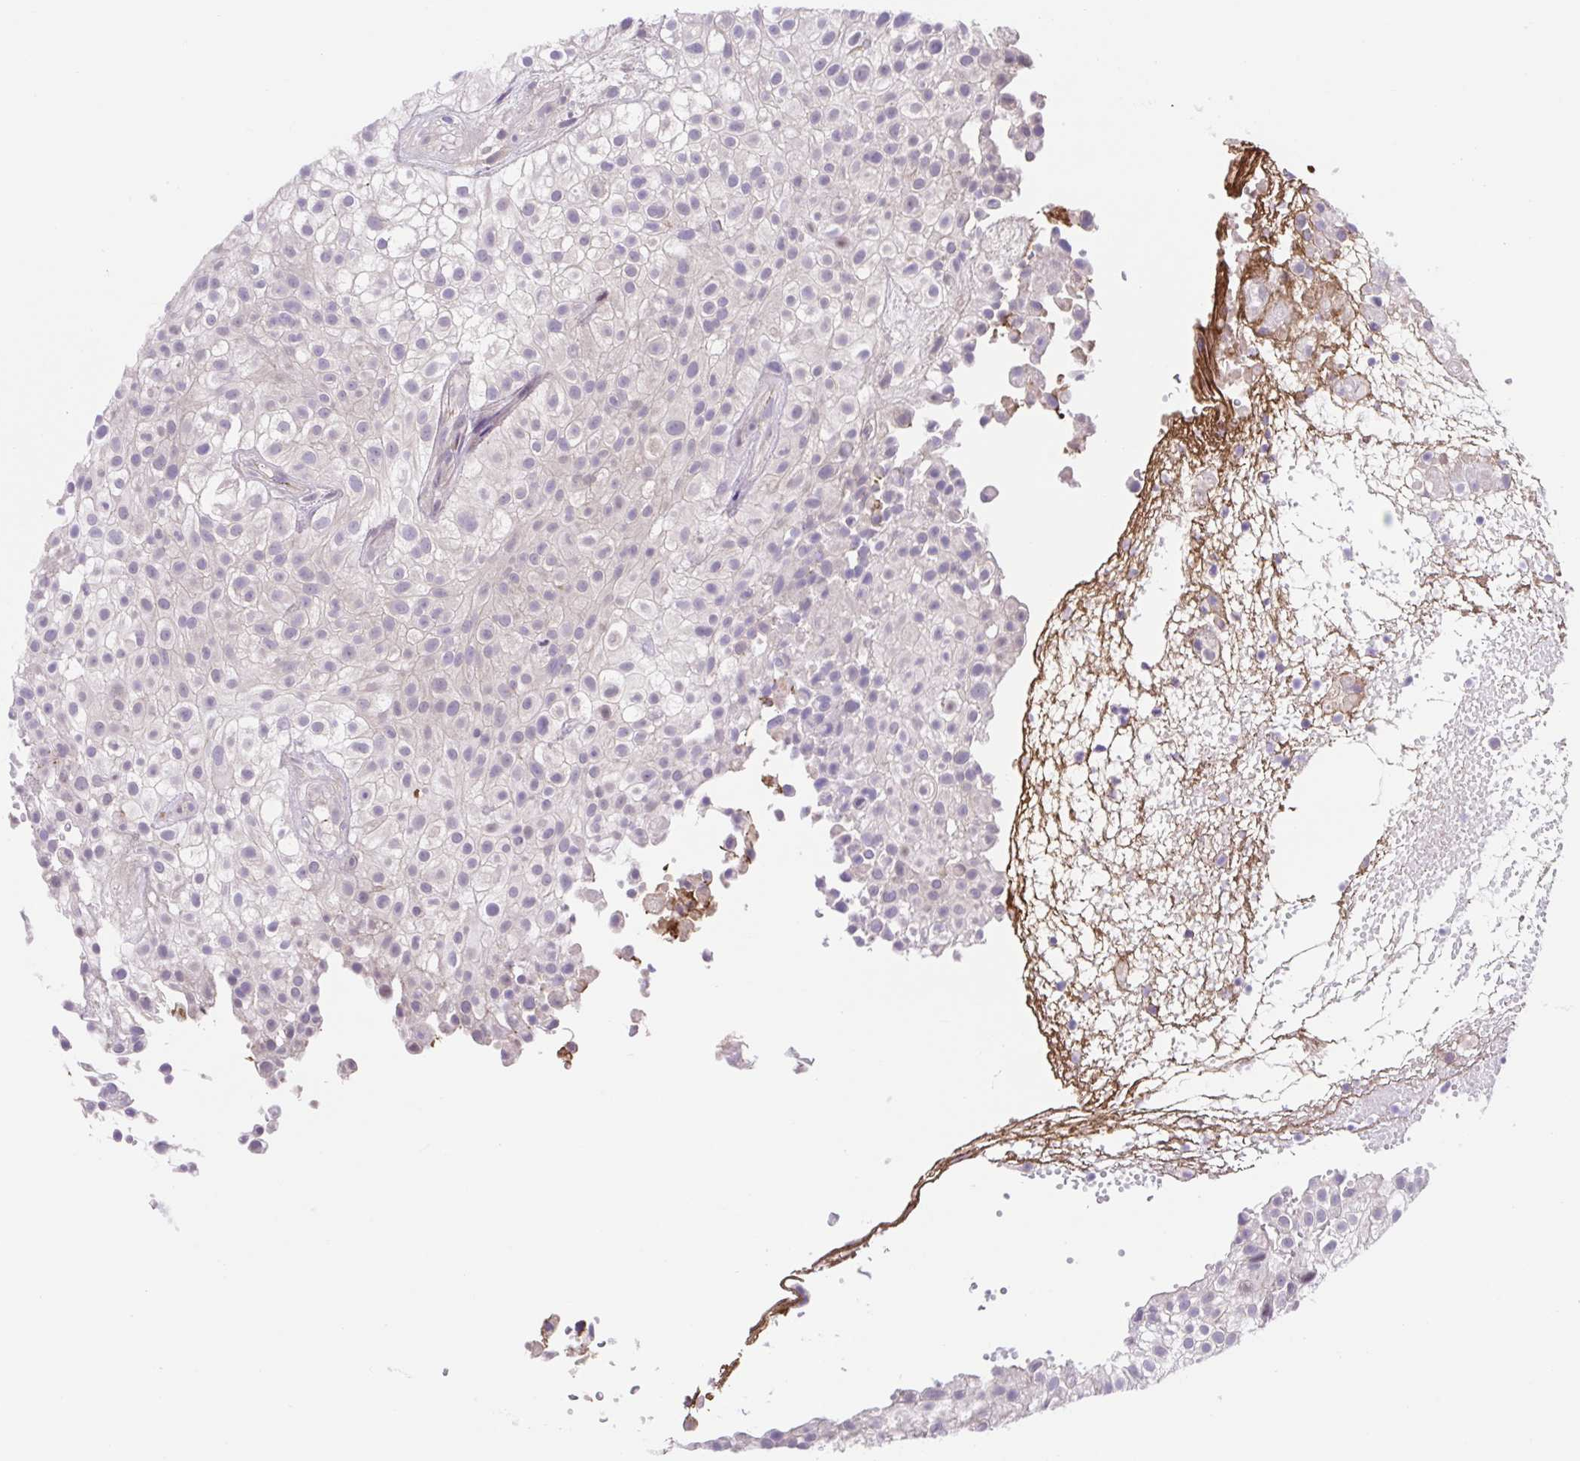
{"staining": {"intensity": "negative", "quantity": "none", "location": "none"}, "tissue": "urothelial cancer", "cell_type": "Tumor cells", "image_type": "cancer", "snomed": [{"axis": "morphology", "description": "Urothelial carcinoma, High grade"}, {"axis": "topography", "description": "Urinary bladder"}], "caption": "IHC micrograph of neoplastic tissue: human urothelial cancer stained with DAB reveals no significant protein expression in tumor cells. (DAB (3,3'-diaminobenzidine) immunohistochemistry (IHC) with hematoxylin counter stain).", "gene": "TPRG1", "patient": {"sex": "male", "age": 56}}